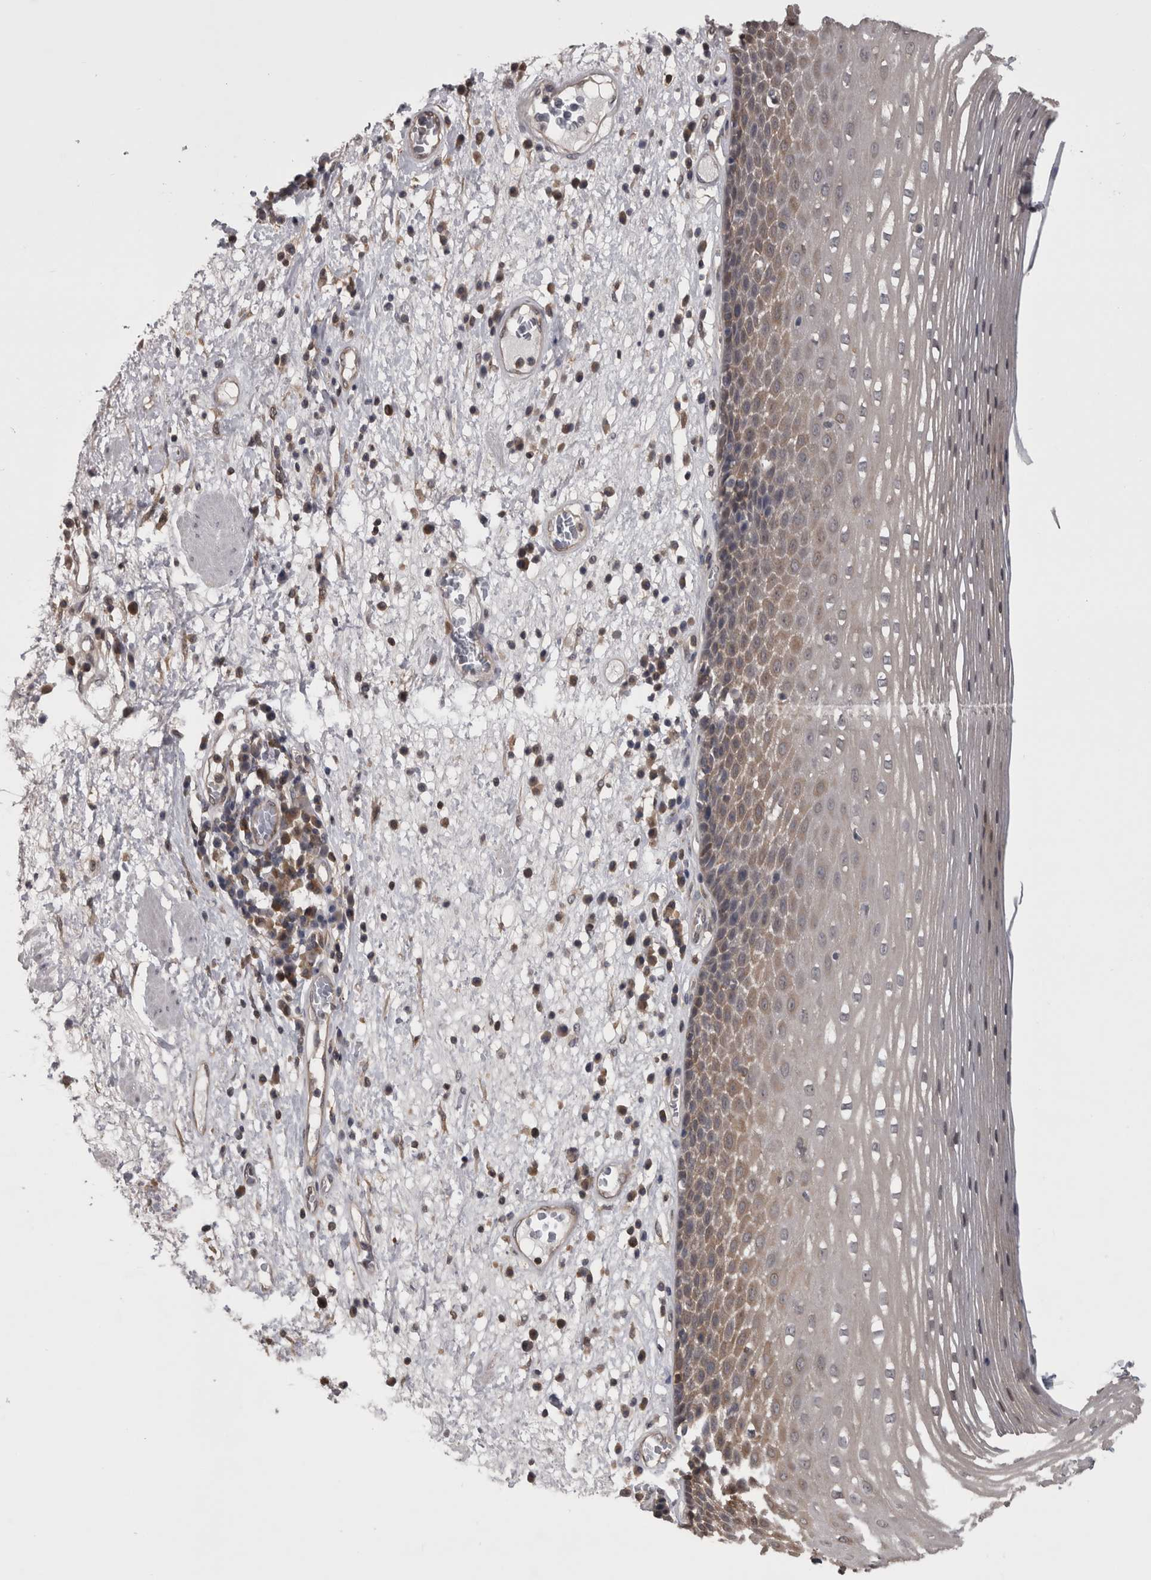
{"staining": {"intensity": "weak", "quantity": "25%-75%", "location": "cytoplasmic/membranous"}, "tissue": "esophagus", "cell_type": "Squamous epithelial cells", "image_type": "normal", "snomed": [{"axis": "morphology", "description": "Normal tissue, NOS"}, {"axis": "morphology", "description": "Adenocarcinoma, NOS"}, {"axis": "topography", "description": "Esophagus"}], "caption": "A brown stain labels weak cytoplasmic/membranous expression of a protein in squamous epithelial cells of unremarkable human esophagus. (brown staining indicates protein expression, while blue staining denotes nuclei).", "gene": "APRT", "patient": {"sex": "male", "age": 62}}